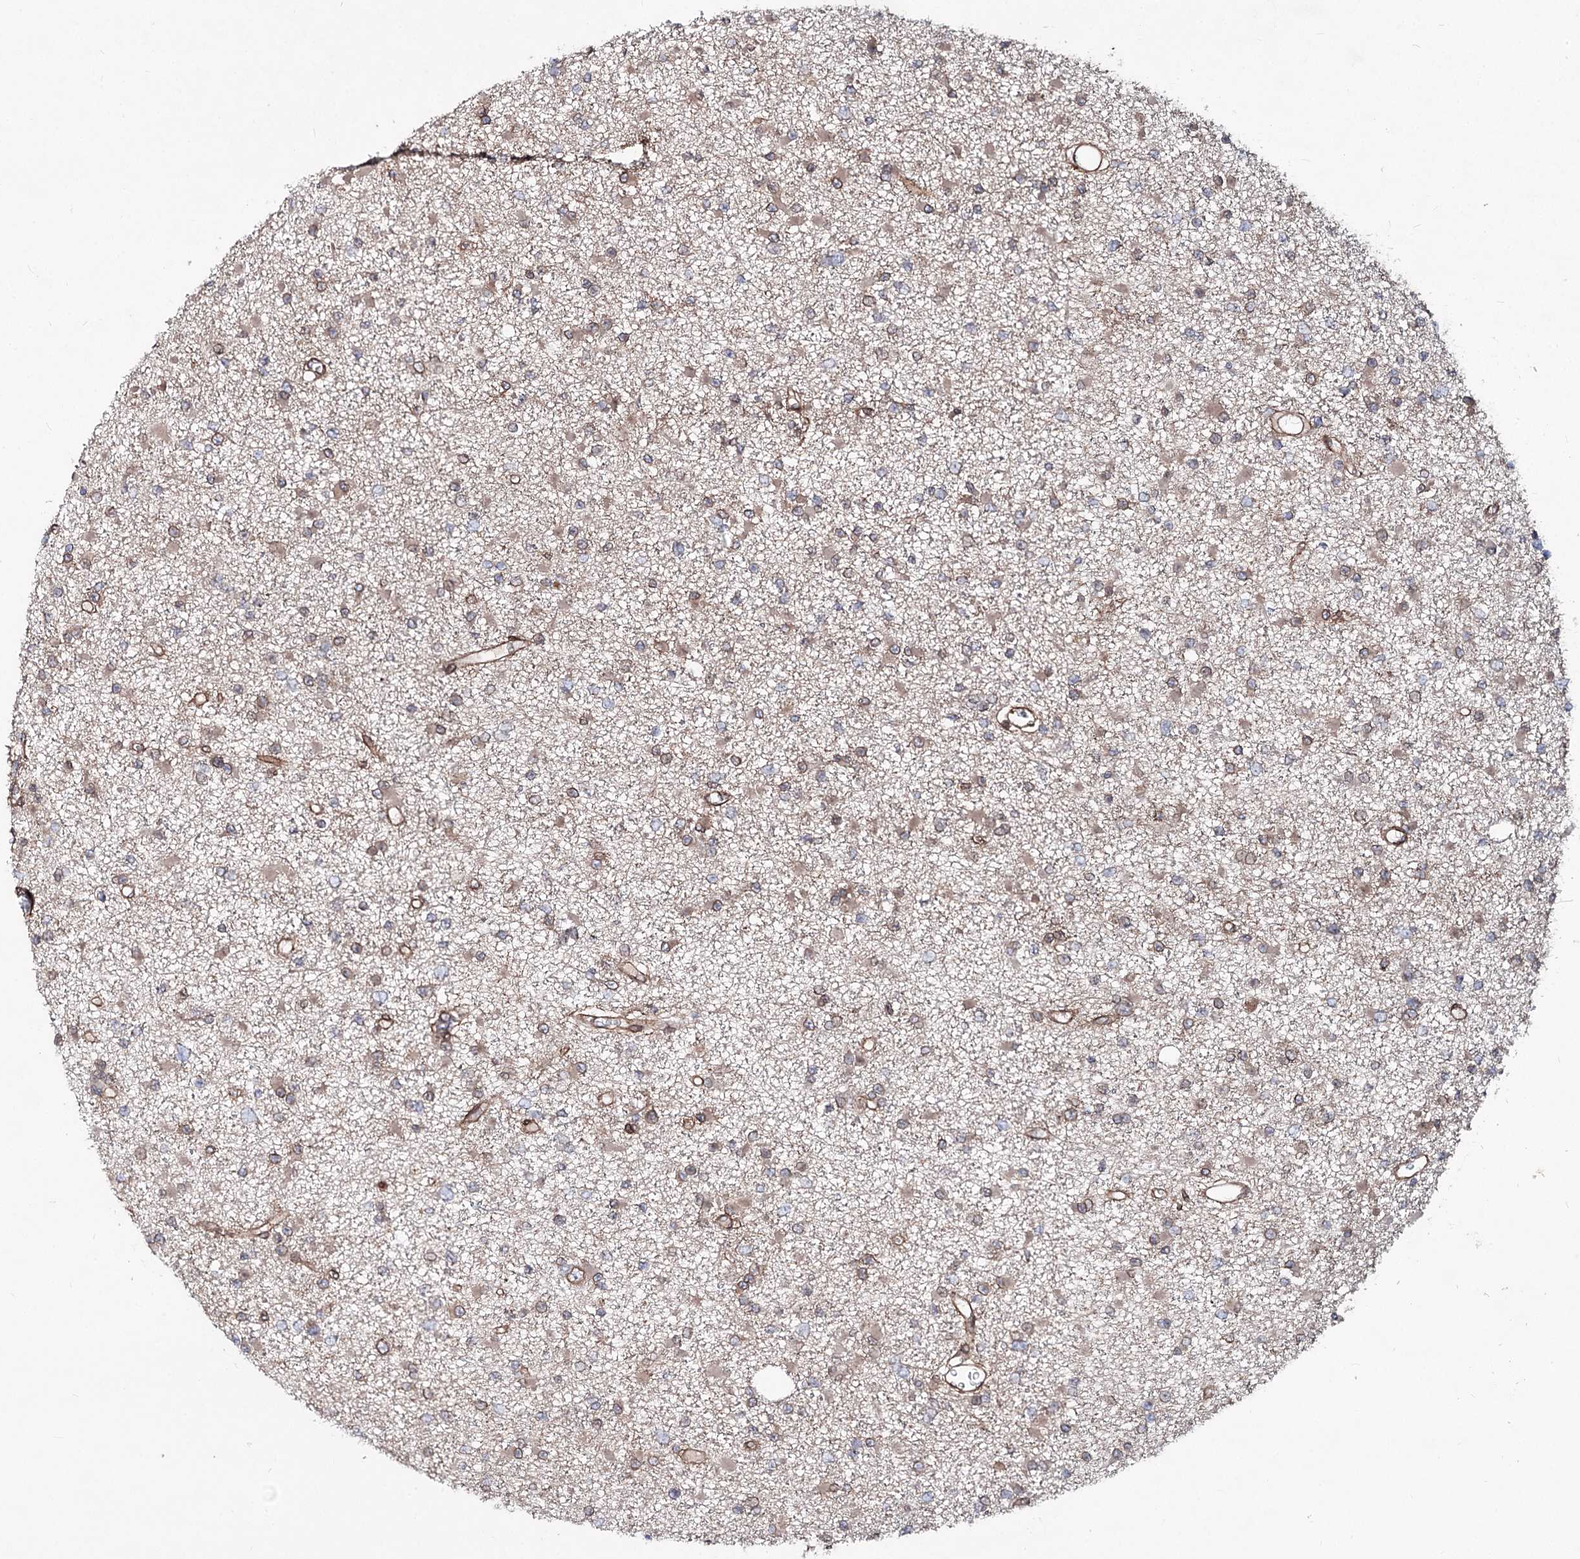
{"staining": {"intensity": "weak", "quantity": "25%-75%", "location": "cytoplasmic/membranous"}, "tissue": "glioma", "cell_type": "Tumor cells", "image_type": "cancer", "snomed": [{"axis": "morphology", "description": "Glioma, malignant, Low grade"}, {"axis": "topography", "description": "Brain"}], "caption": "Human malignant low-grade glioma stained with a protein marker displays weak staining in tumor cells.", "gene": "FGFR1OP2", "patient": {"sex": "female", "age": 22}}